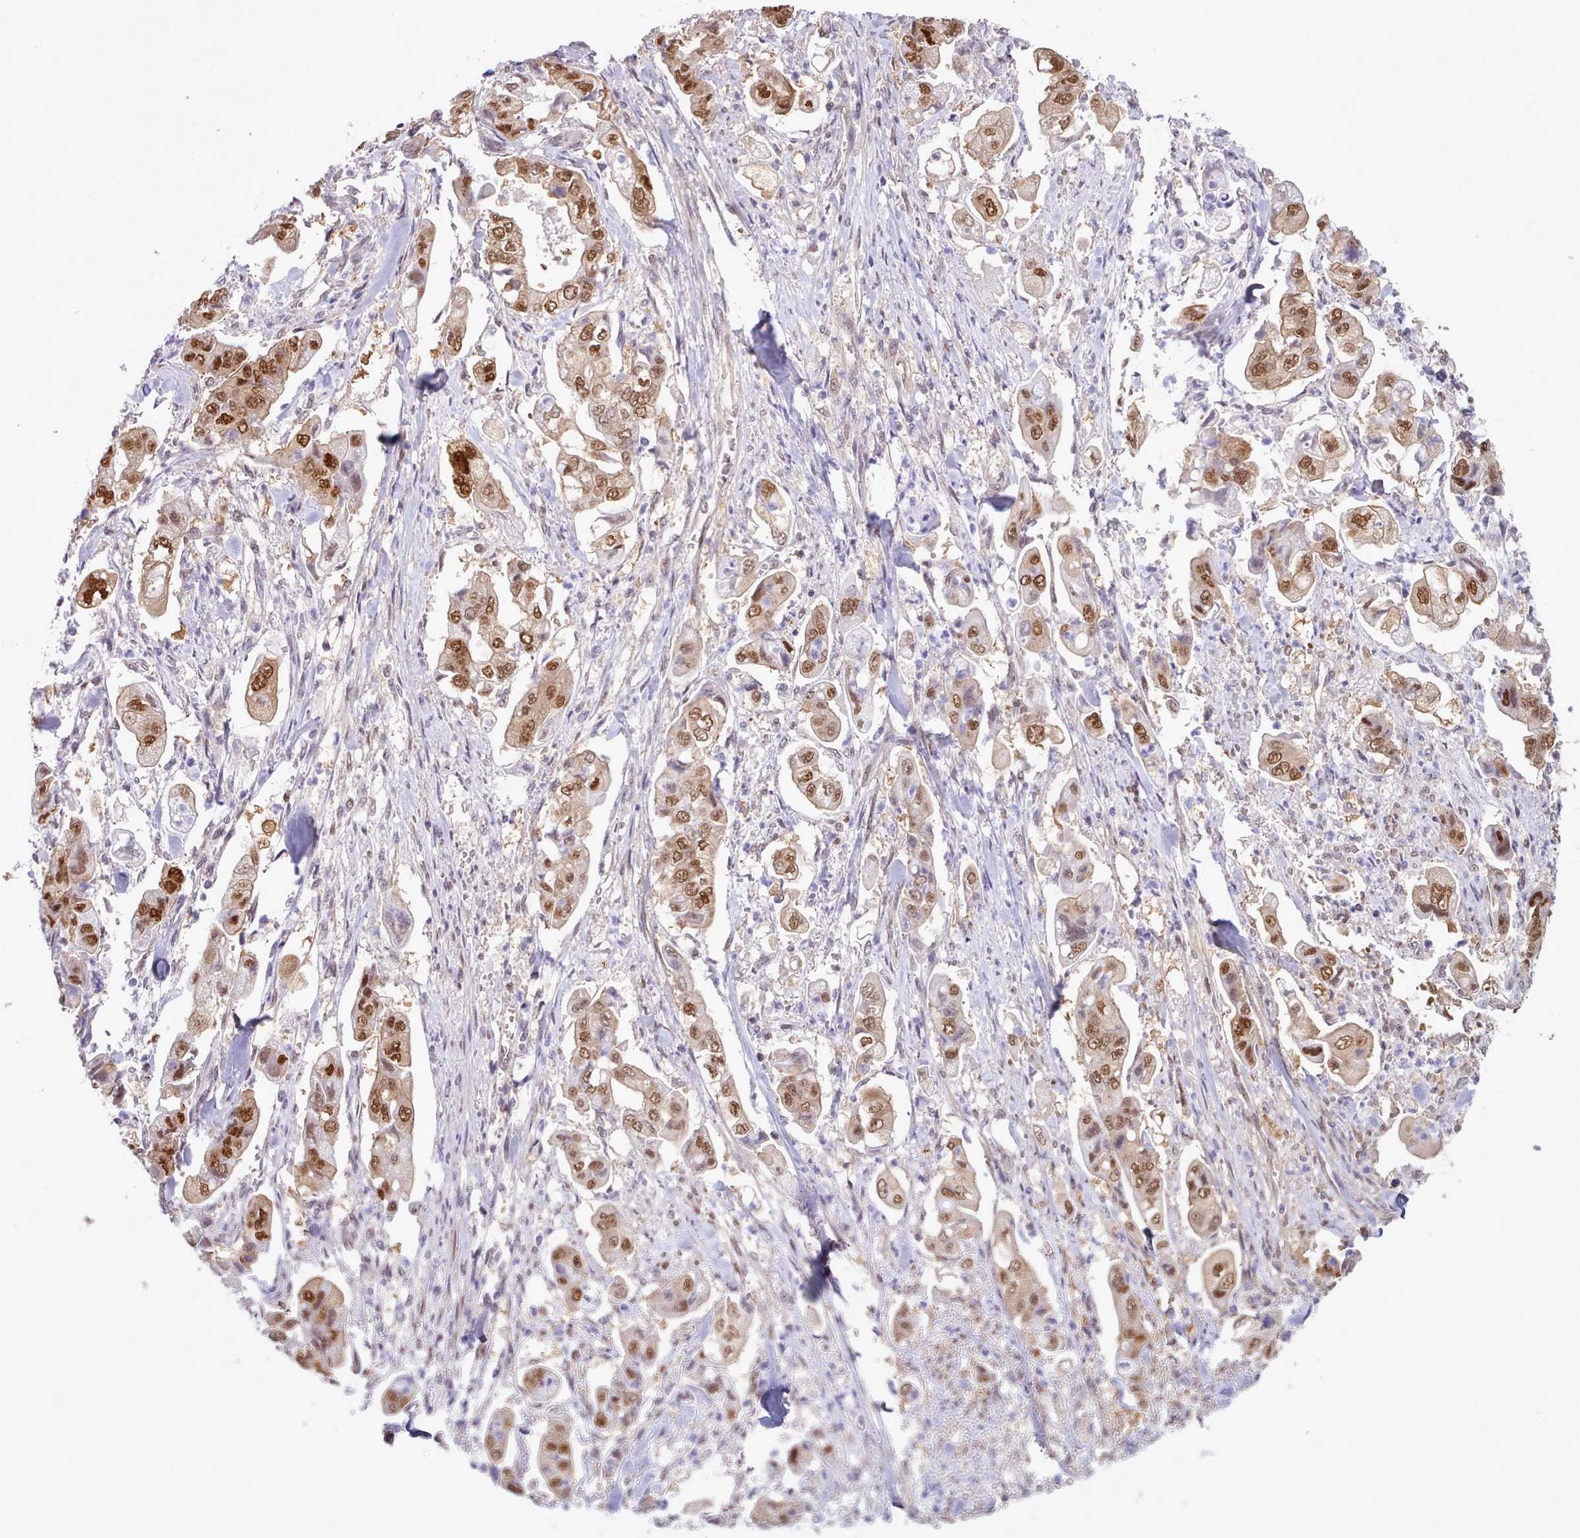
{"staining": {"intensity": "strong", "quantity": ">75%", "location": "cytoplasmic/membranous,nuclear"}, "tissue": "stomach cancer", "cell_type": "Tumor cells", "image_type": "cancer", "snomed": [{"axis": "morphology", "description": "Adenocarcinoma, NOS"}, {"axis": "topography", "description": "Stomach"}], "caption": "Strong cytoplasmic/membranous and nuclear positivity is seen in approximately >75% of tumor cells in adenocarcinoma (stomach).", "gene": "CES3", "patient": {"sex": "male", "age": 62}}